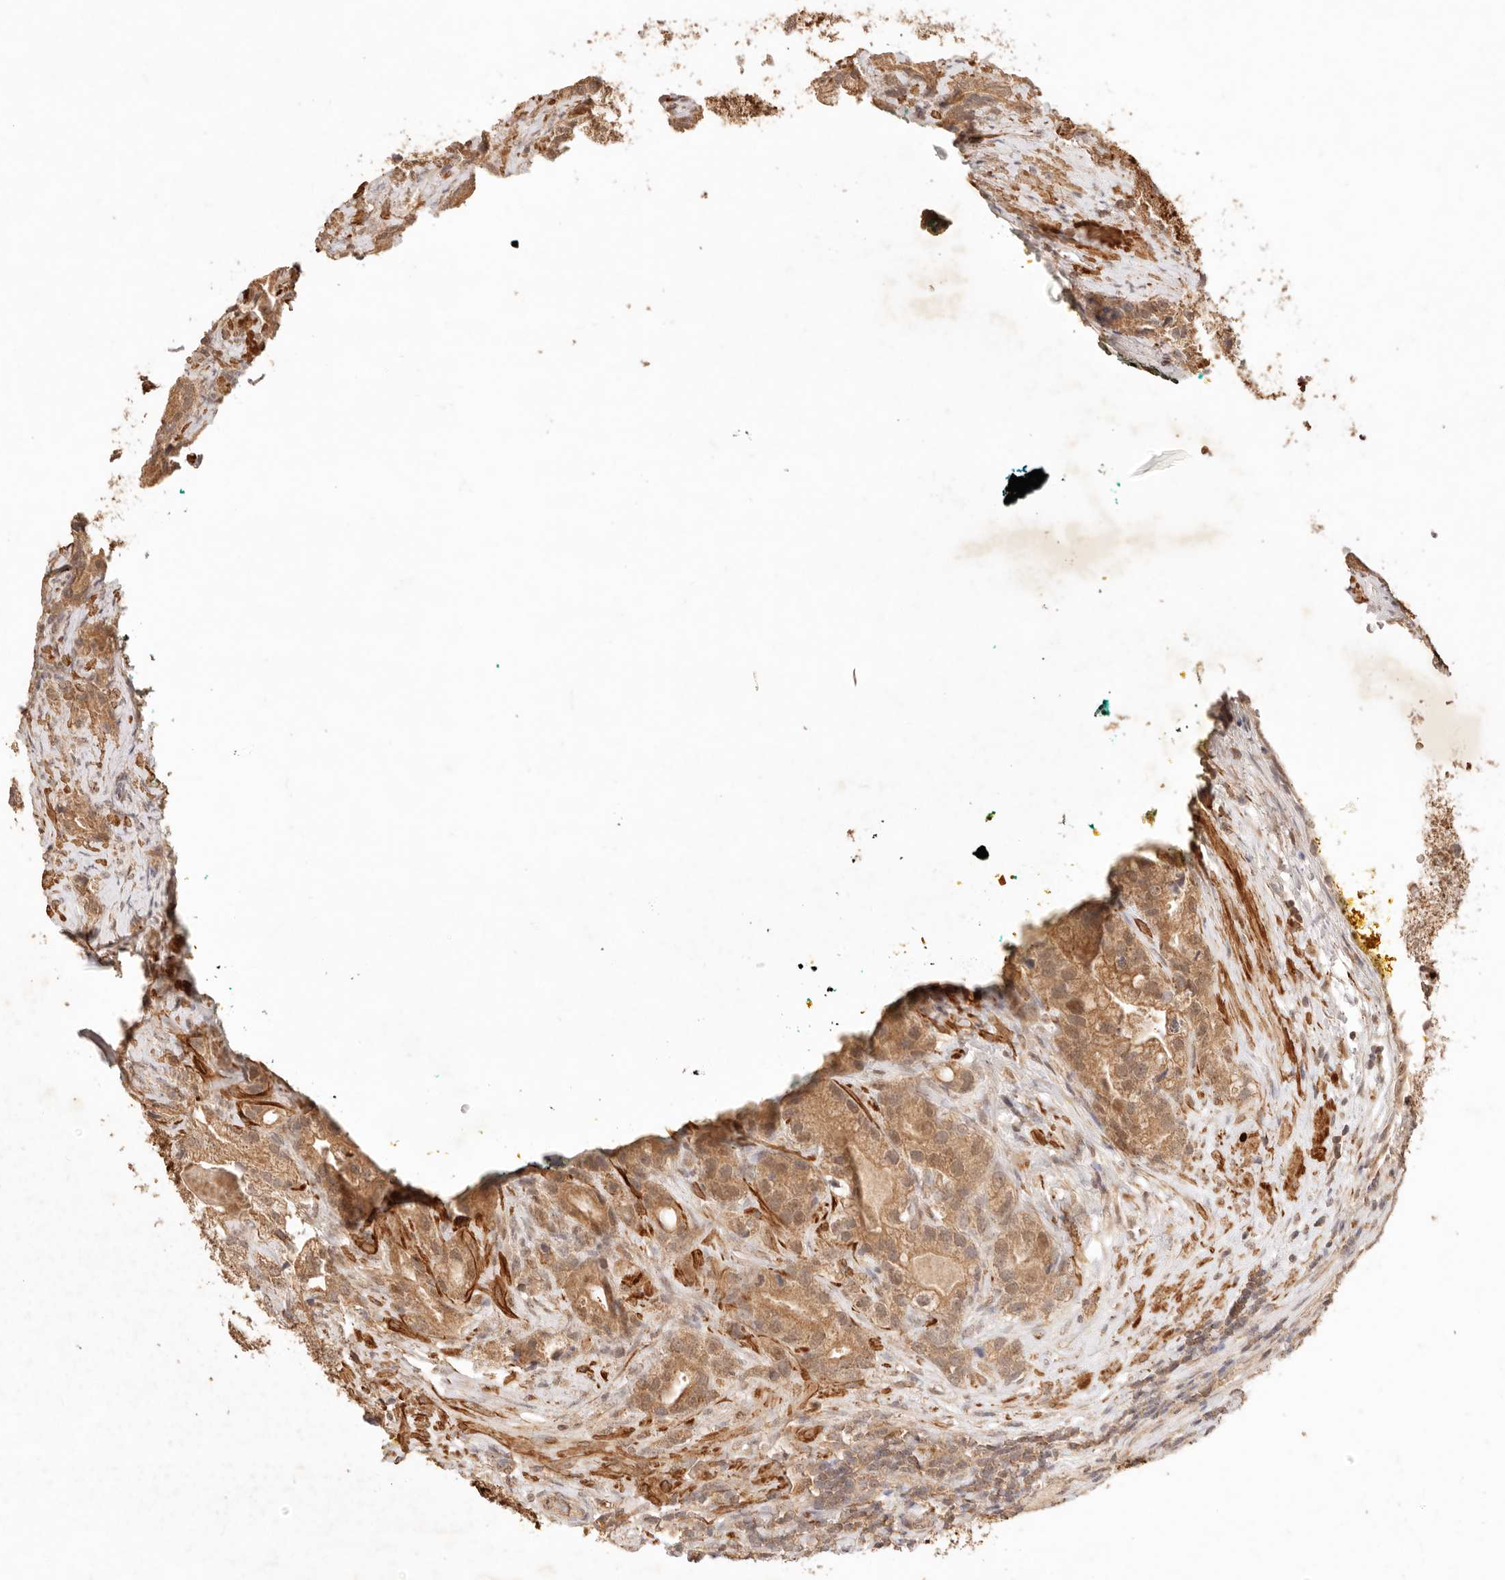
{"staining": {"intensity": "moderate", "quantity": ">75%", "location": "cytoplasmic/membranous"}, "tissue": "prostate cancer", "cell_type": "Tumor cells", "image_type": "cancer", "snomed": [{"axis": "morphology", "description": "Adenocarcinoma, High grade"}, {"axis": "topography", "description": "Prostate"}], "caption": "Prostate cancer (high-grade adenocarcinoma) stained with DAB (3,3'-diaminobenzidine) immunohistochemistry exhibits medium levels of moderate cytoplasmic/membranous positivity in approximately >75% of tumor cells. (Brightfield microscopy of DAB IHC at high magnification).", "gene": "TRIM11", "patient": {"sex": "male", "age": 70}}